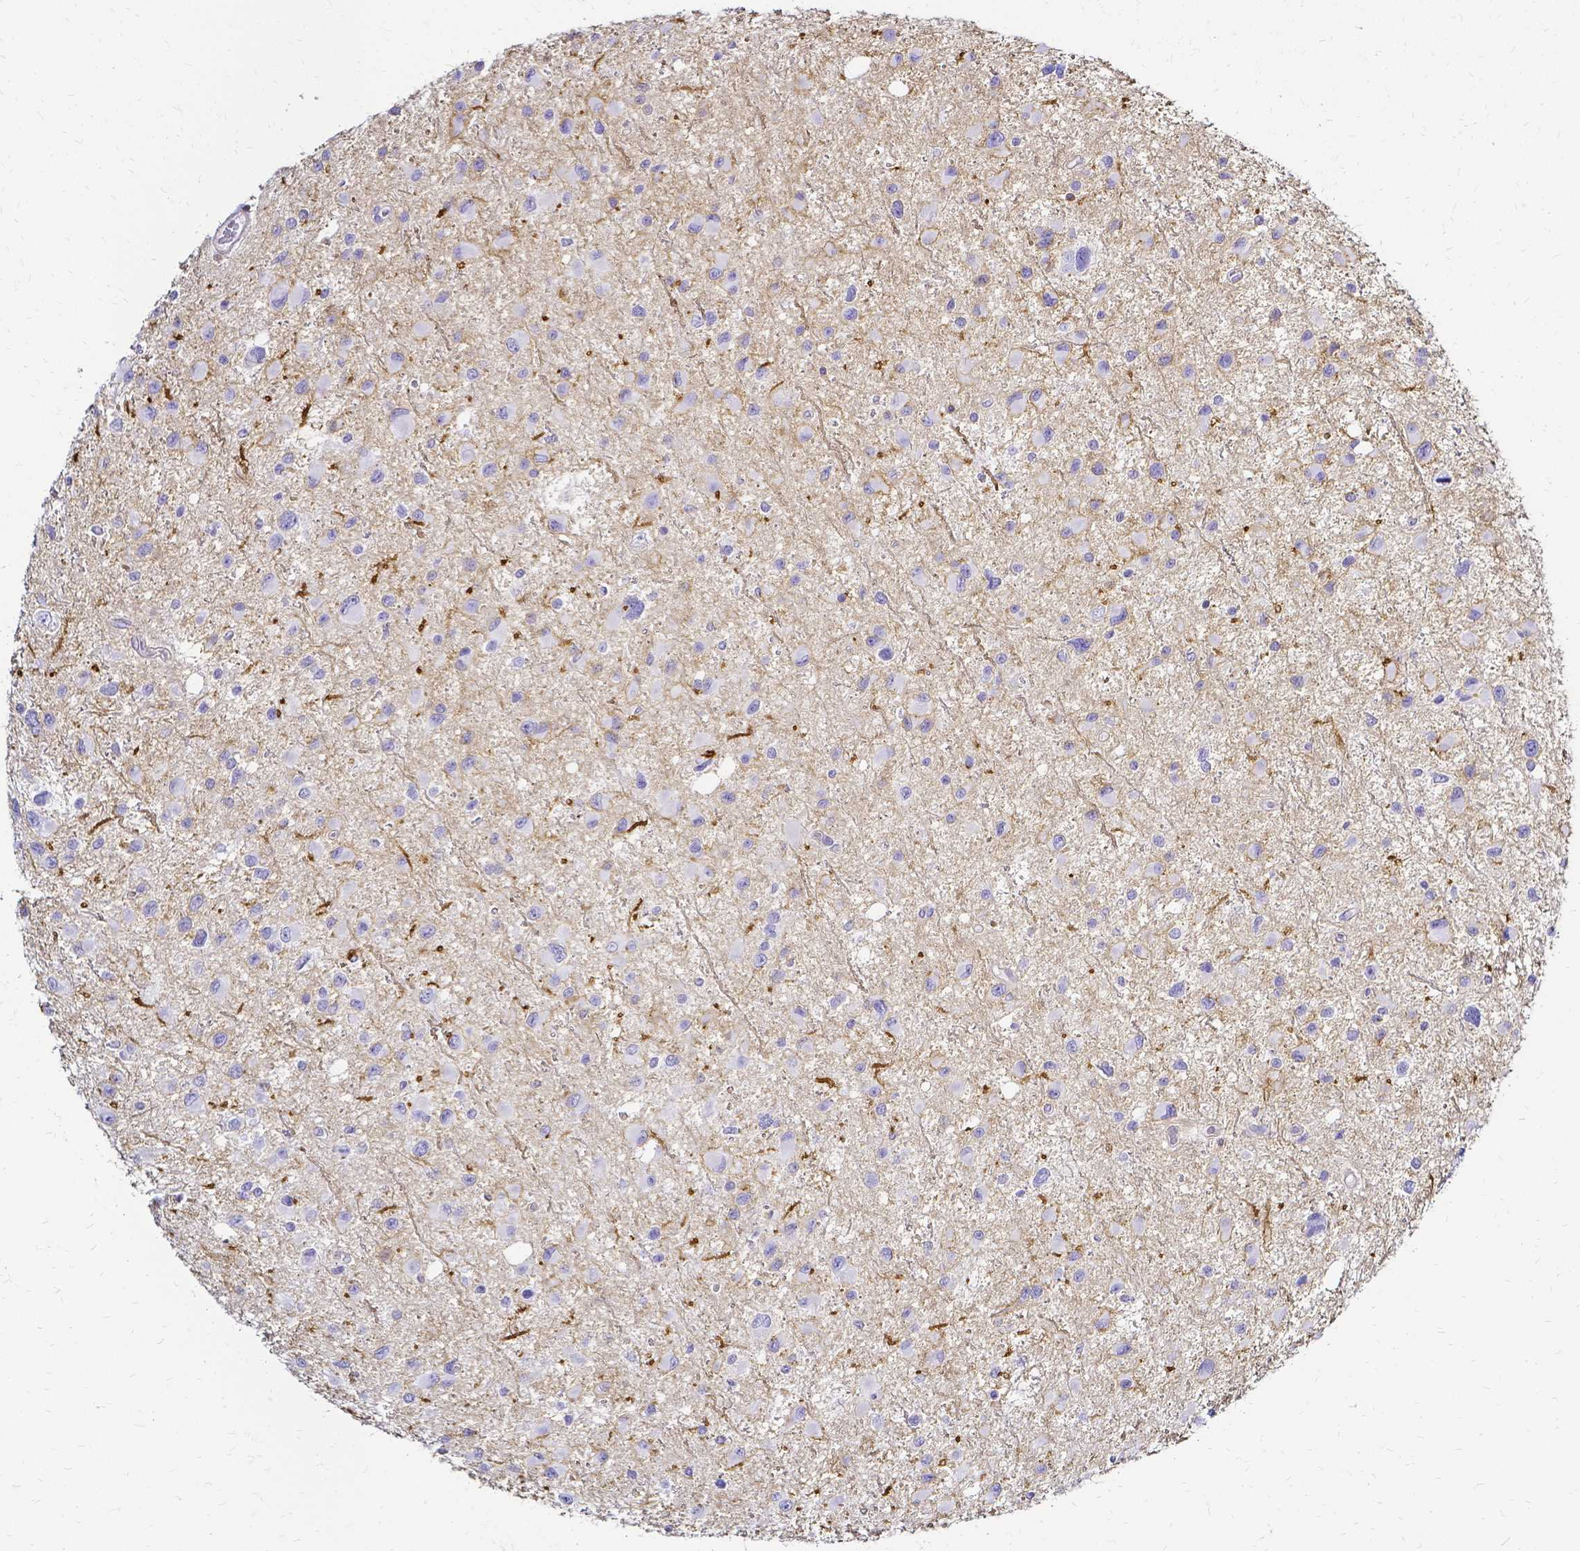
{"staining": {"intensity": "negative", "quantity": "none", "location": "none"}, "tissue": "glioma", "cell_type": "Tumor cells", "image_type": "cancer", "snomed": [{"axis": "morphology", "description": "Glioma, malignant, Low grade"}, {"axis": "topography", "description": "Brain"}], "caption": "This is a photomicrograph of immunohistochemistry staining of malignant glioma (low-grade), which shows no staining in tumor cells.", "gene": "HSPA12A", "patient": {"sex": "female", "age": 32}}